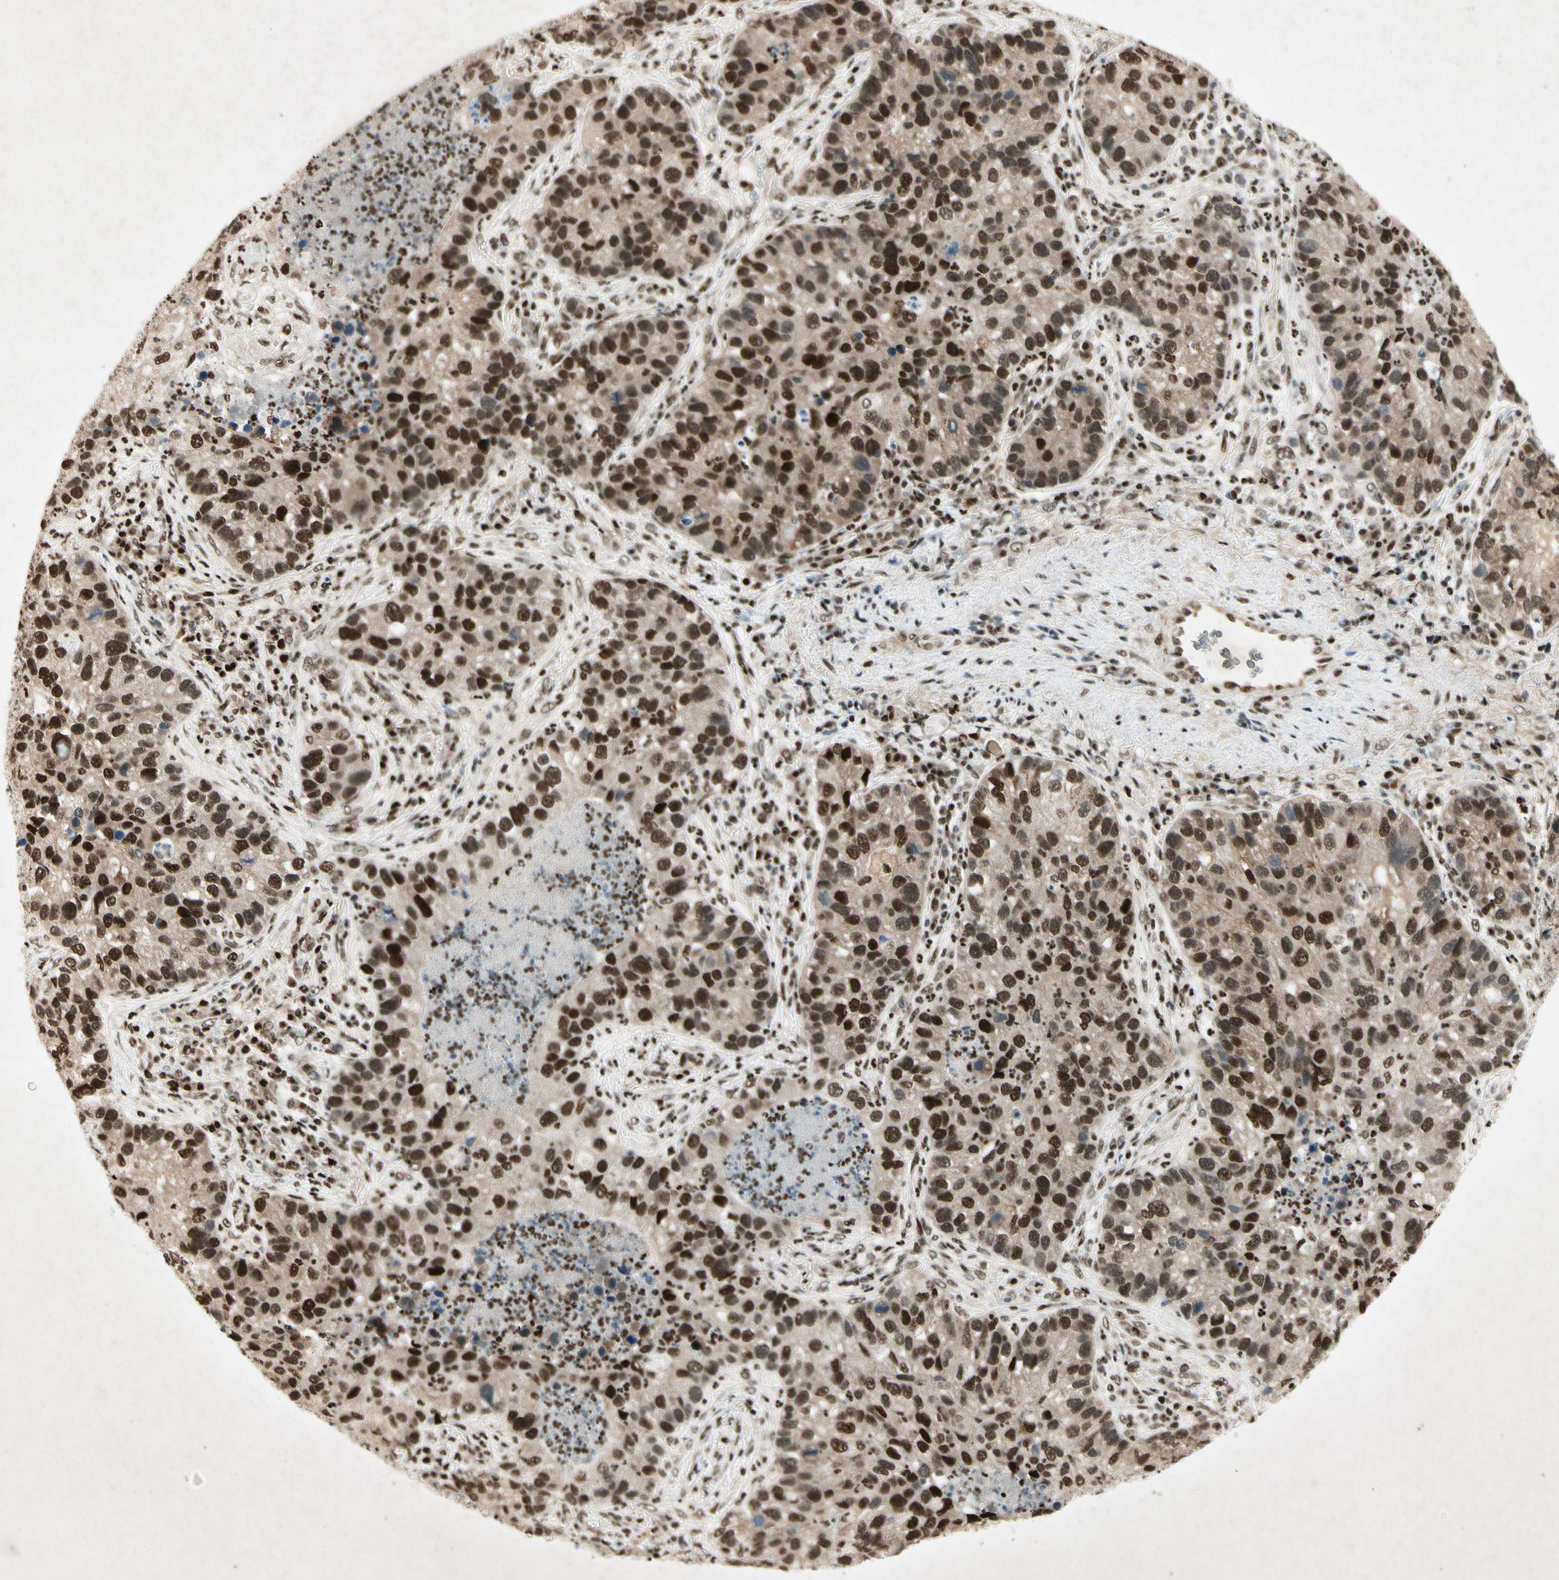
{"staining": {"intensity": "strong", "quantity": ">75%", "location": "nuclear"}, "tissue": "lung cancer", "cell_type": "Tumor cells", "image_type": "cancer", "snomed": [{"axis": "morphology", "description": "Normal tissue, NOS"}, {"axis": "morphology", "description": "Adenocarcinoma, NOS"}, {"axis": "topography", "description": "Bronchus"}, {"axis": "topography", "description": "Lung"}], "caption": "Adenocarcinoma (lung) stained with a brown dye demonstrates strong nuclear positive staining in approximately >75% of tumor cells.", "gene": "RNF43", "patient": {"sex": "male", "age": 54}}